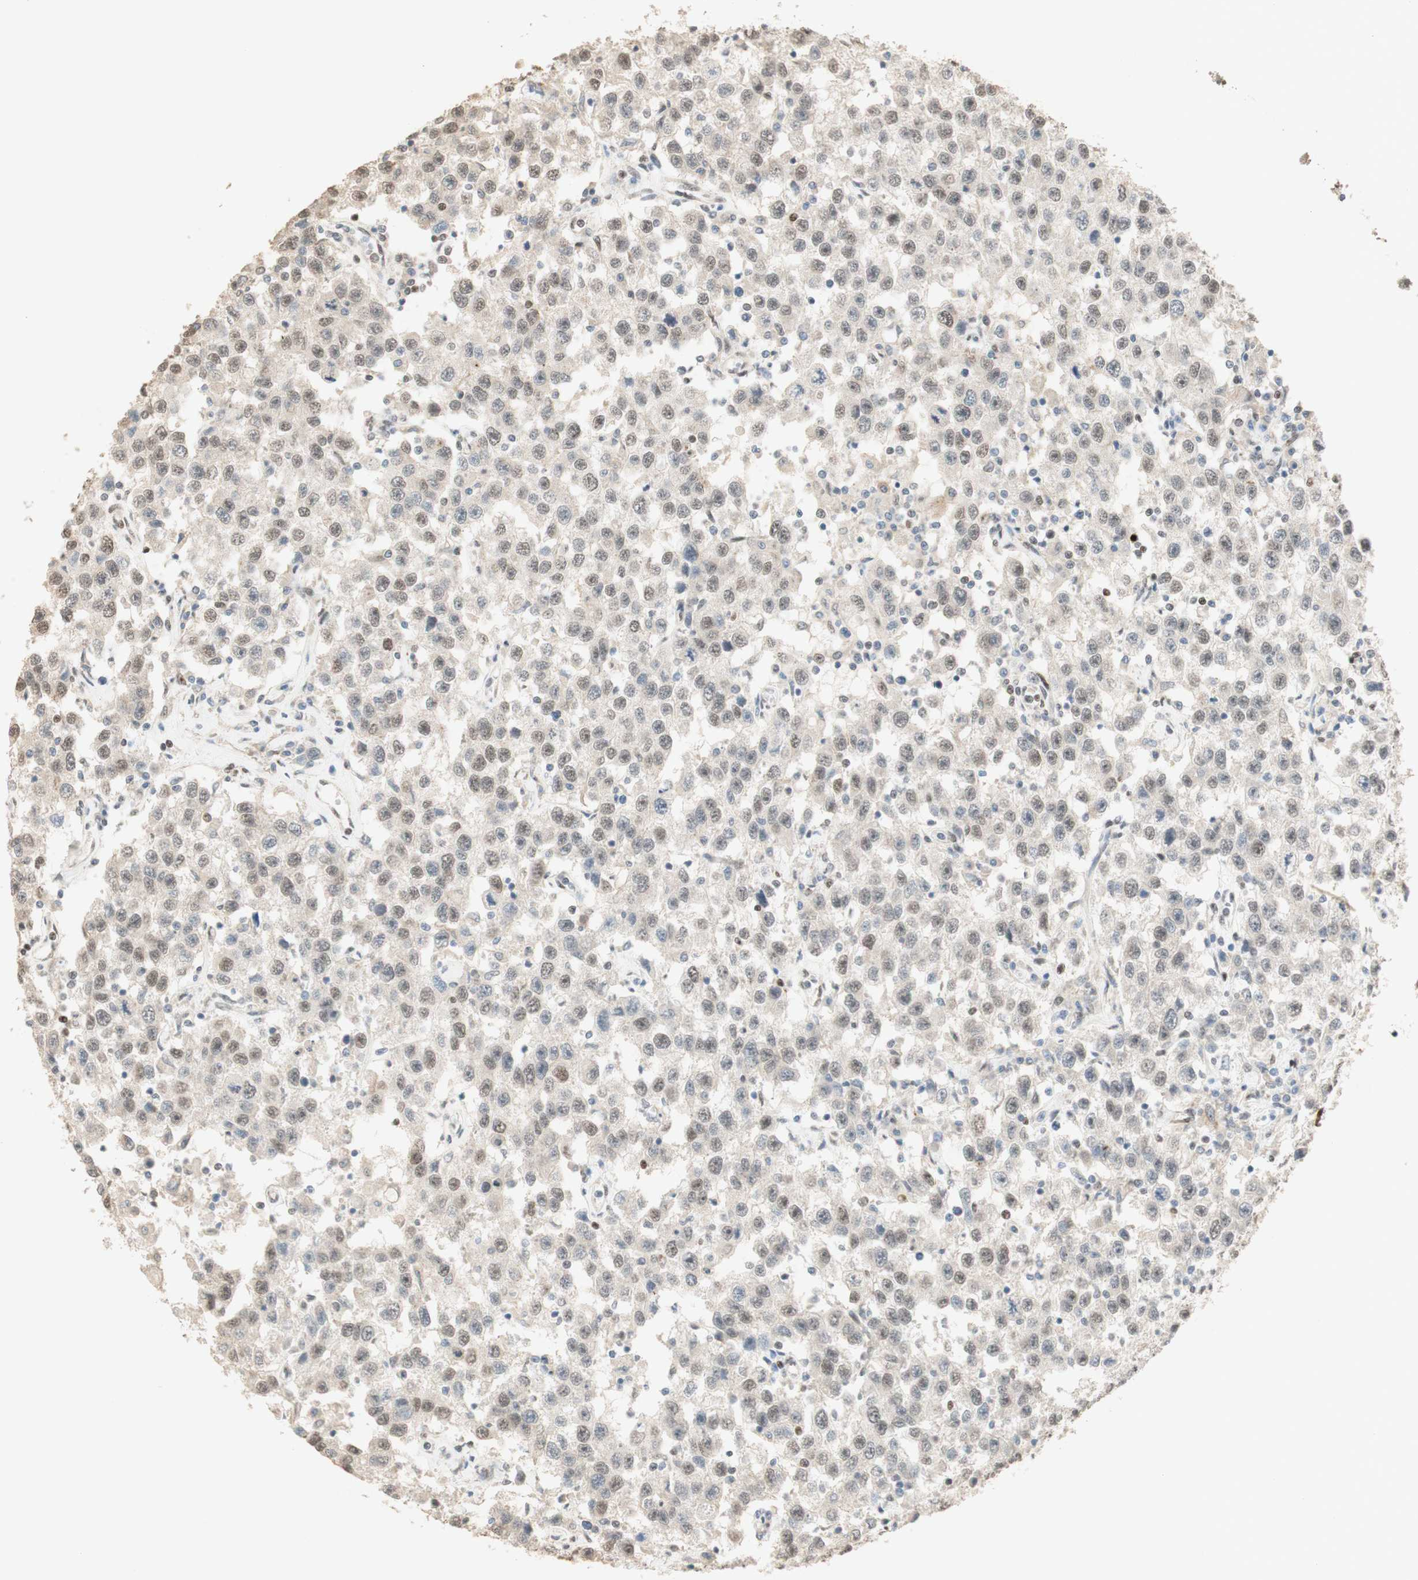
{"staining": {"intensity": "weak", "quantity": "<25%", "location": "nuclear"}, "tissue": "testis cancer", "cell_type": "Tumor cells", "image_type": "cancer", "snomed": [{"axis": "morphology", "description": "Seminoma, NOS"}, {"axis": "topography", "description": "Testis"}], "caption": "This micrograph is of testis cancer (seminoma) stained with IHC to label a protein in brown with the nuclei are counter-stained blue. There is no staining in tumor cells. The staining is performed using DAB brown chromogen with nuclei counter-stained in using hematoxylin.", "gene": "FOXP1", "patient": {"sex": "male", "age": 41}}